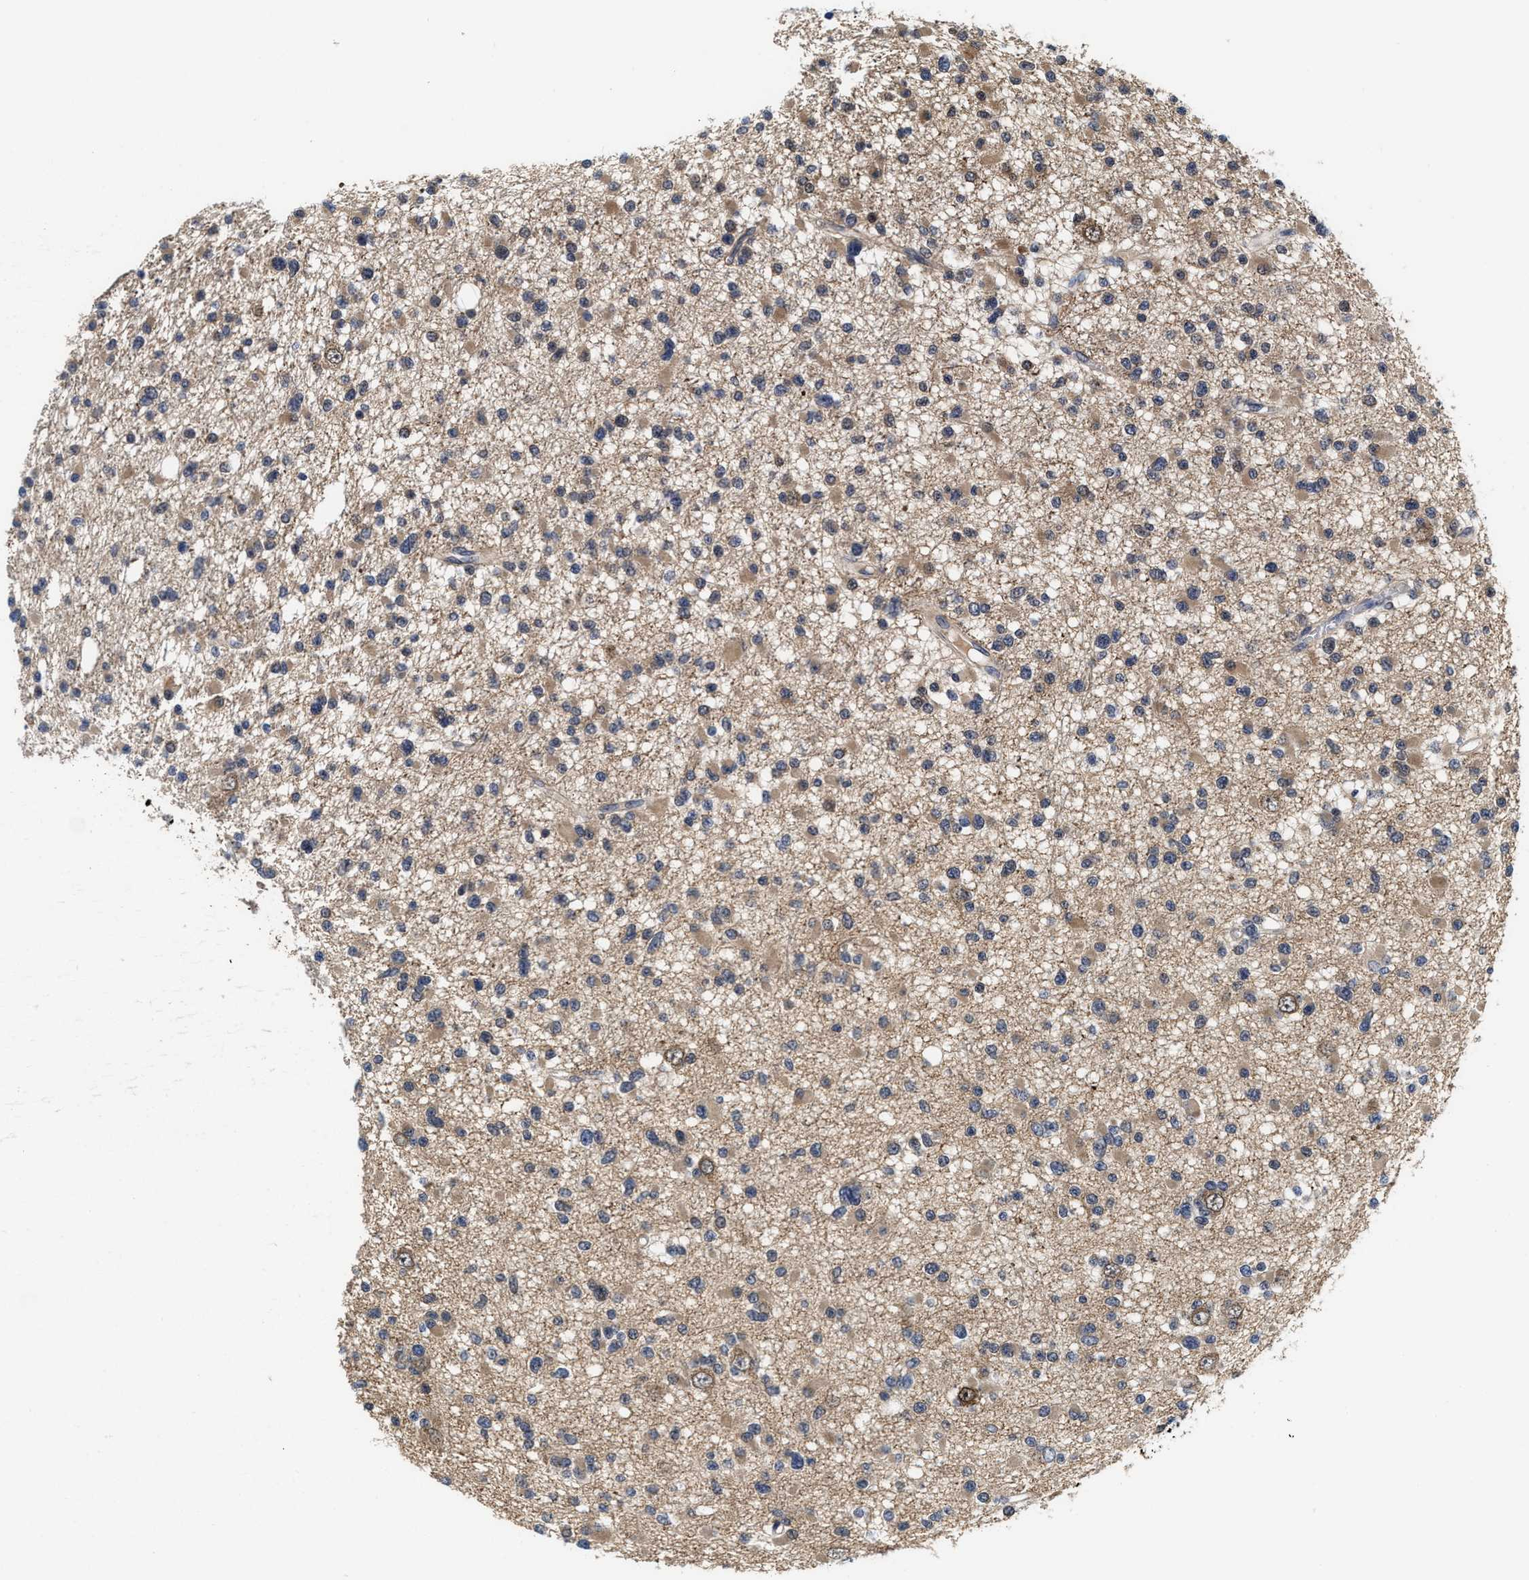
{"staining": {"intensity": "weak", "quantity": ">75%", "location": "cytoplasmic/membranous"}, "tissue": "glioma", "cell_type": "Tumor cells", "image_type": "cancer", "snomed": [{"axis": "morphology", "description": "Glioma, malignant, Low grade"}, {"axis": "topography", "description": "Brain"}], "caption": "Weak cytoplasmic/membranous positivity for a protein is seen in approximately >75% of tumor cells of glioma using immunohistochemistry.", "gene": "KIF12", "patient": {"sex": "female", "age": 22}}